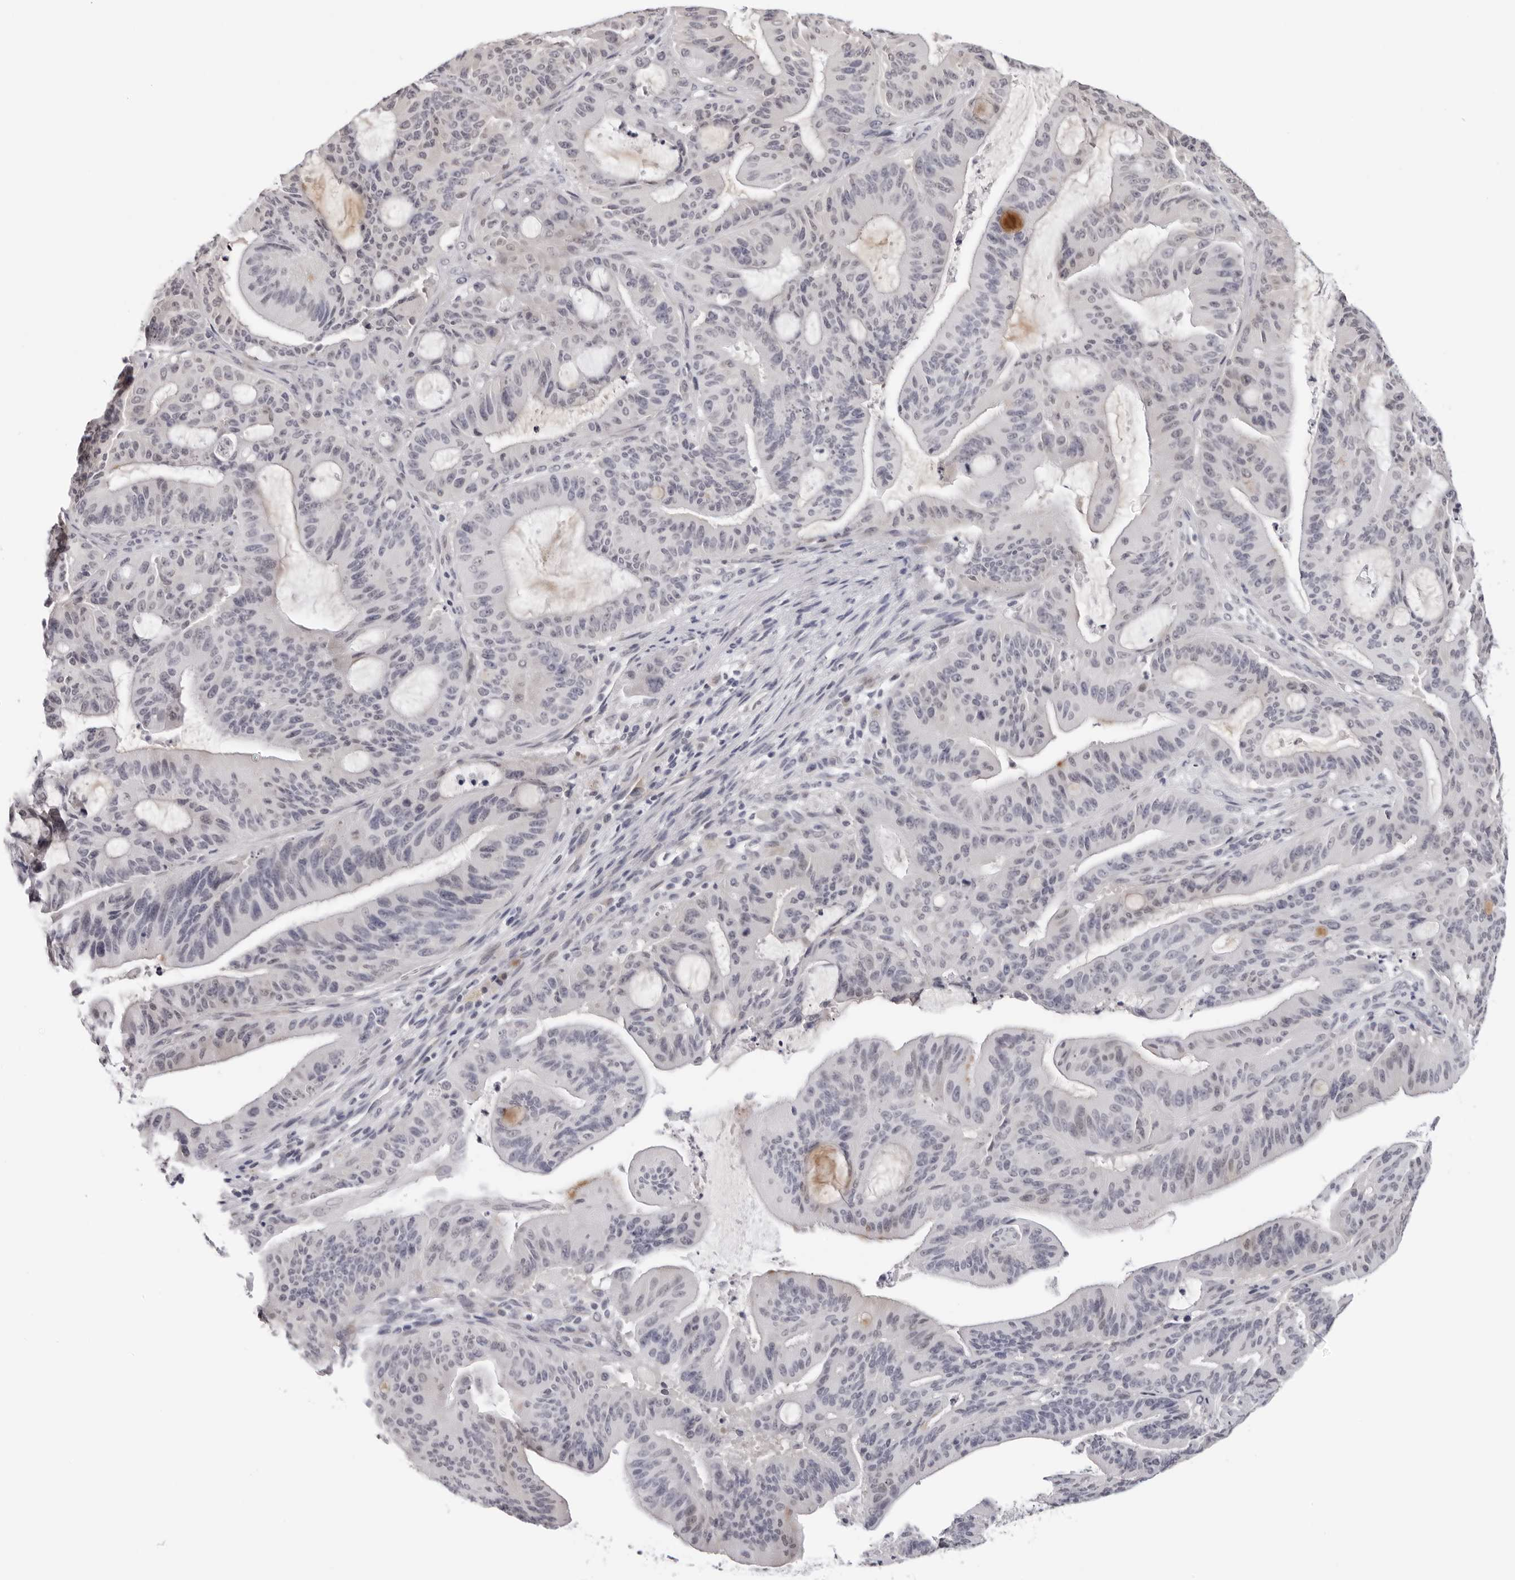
{"staining": {"intensity": "negative", "quantity": "none", "location": "none"}, "tissue": "liver cancer", "cell_type": "Tumor cells", "image_type": "cancer", "snomed": [{"axis": "morphology", "description": "Normal tissue, NOS"}, {"axis": "morphology", "description": "Cholangiocarcinoma"}, {"axis": "topography", "description": "Liver"}, {"axis": "topography", "description": "Peripheral nerve tissue"}], "caption": "Tumor cells show no significant protein positivity in liver cancer.", "gene": "PRUNE1", "patient": {"sex": "female", "age": 73}}